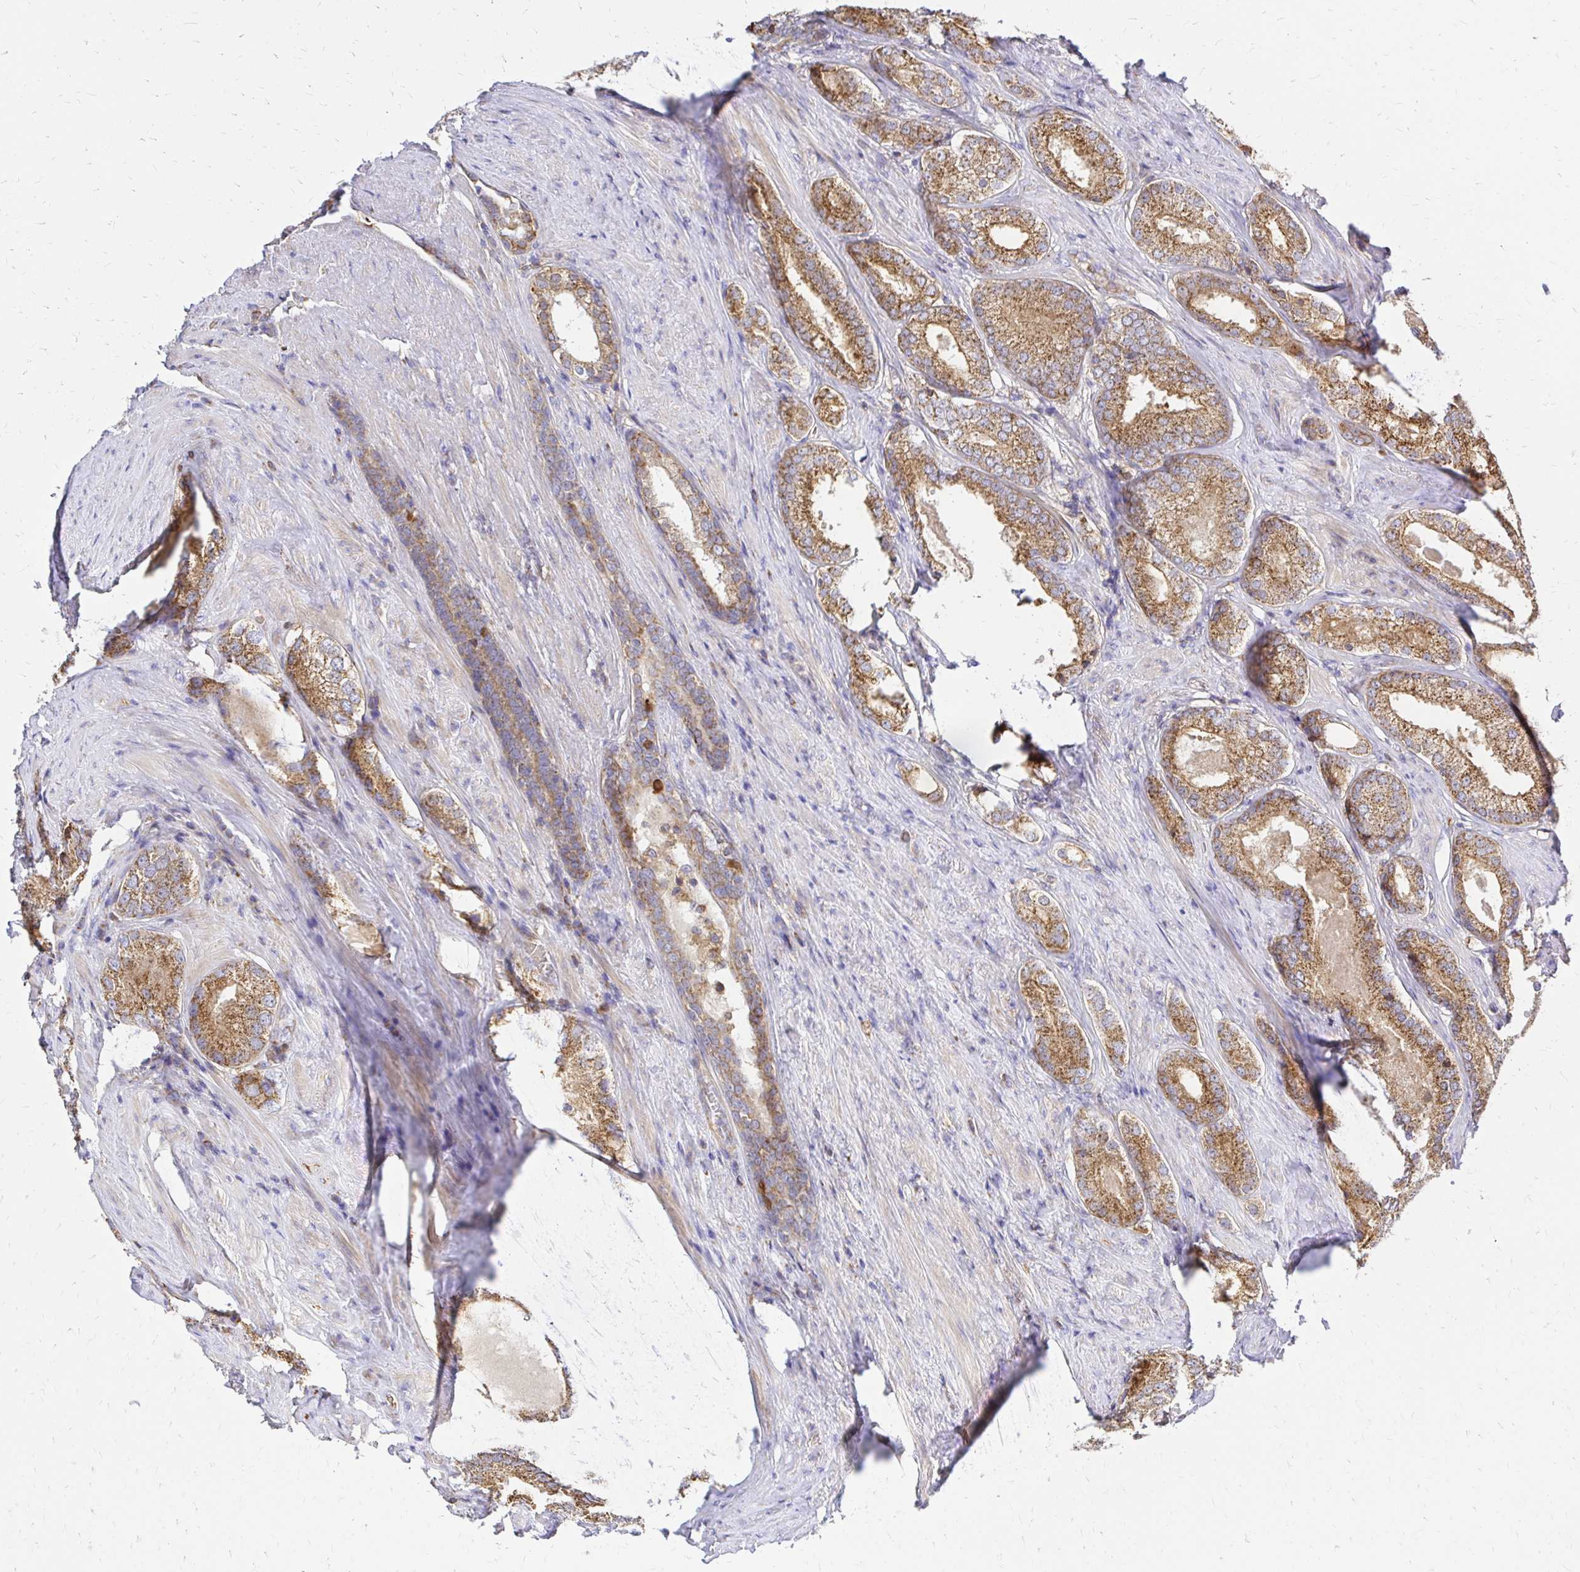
{"staining": {"intensity": "moderate", "quantity": ">75%", "location": "cytoplasmic/membranous"}, "tissue": "prostate cancer", "cell_type": "Tumor cells", "image_type": "cancer", "snomed": [{"axis": "morphology", "description": "Adenocarcinoma, NOS"}, {"axis": "morphology", "description": "Adenocarcinoma, Low grade"}, {"axis": "topography", "description": "Prostate"}], "caption": "Prostate cancer (adenocarcinoma) stained with a brown dye exhibits moderate cytoplasmic/membranous positive positivity in about >75% of tumor cells.", "gene": "MRPL13", "patient": {"sex": "male", "age": 68}}